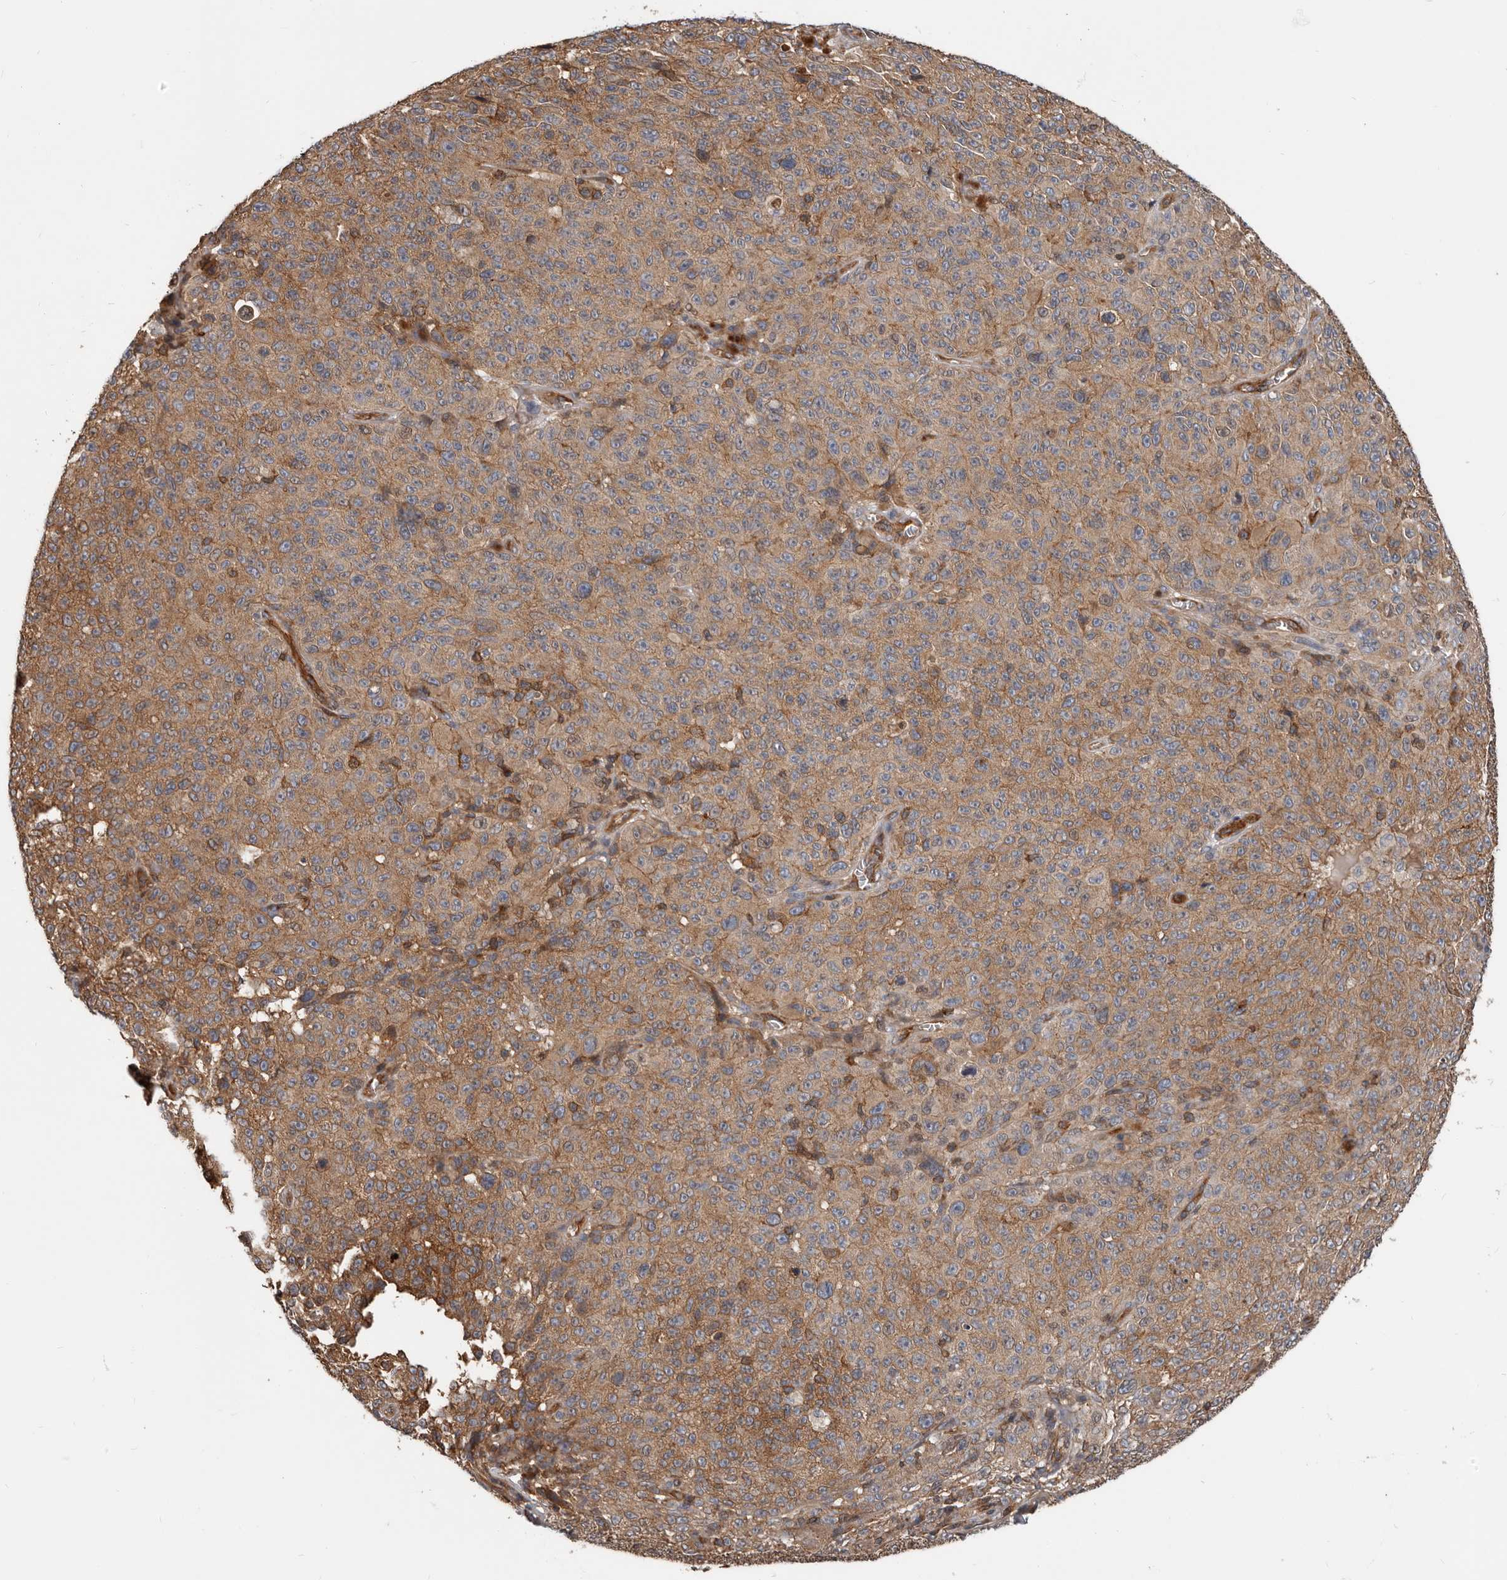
{"staining": {"intensity": "moderate", "quantity": ">75%", "location": "cytoplasmic/membranous"}, "tissue": "melanoma", "cell_type": "Tumor cells", "image_type": "cancer", "snomed": [{"axis": "morphology", "description": "Malignant melanoma, NOS"}, {"axis": "topography", "description": "Skin"}], "caption": "Human malignant melanoma stained with a brown dye reveals moderate cytoplasmic/membranous positive expression in about >75% of tumor cells.", "gene": "PNRC2", "patient": {"sex": "female", "age": 82}}